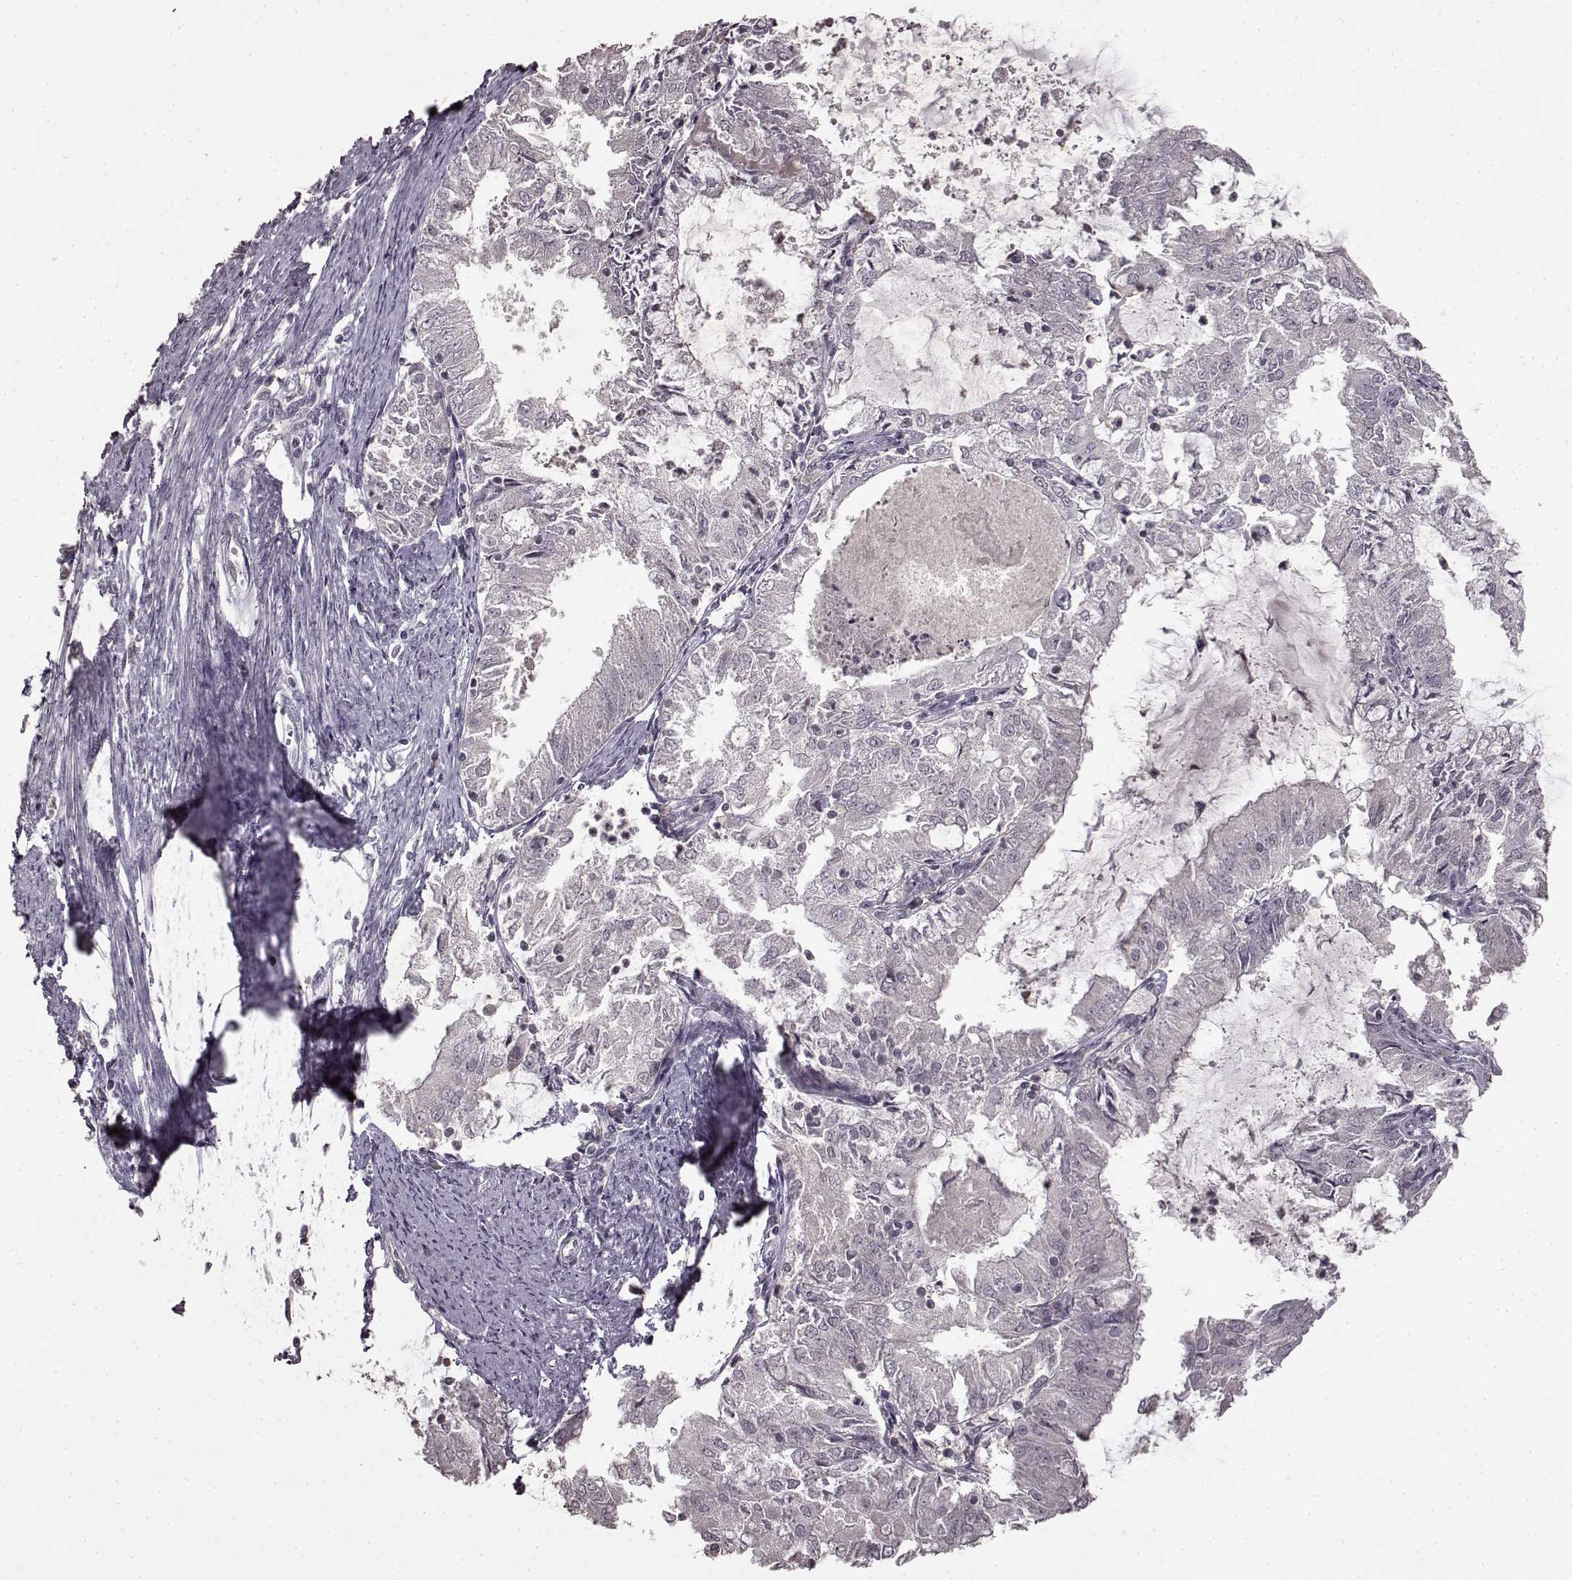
{"staining": {"intensity": "negative", "quantity": "none", "location": "none"}, "tissue": "endometrial cancer", "cell_type": "Tumor cells", "image_type": "cancer", "snomed": [{"axis": "morphology", "description": "Adenocarcinoma, NOS"}, {"axis": "topography", "description": "Endometrium"}], "caption": "Image shows no protein positivity in tumor cells of endometrial cancer (adenocarcinoma) tissue.", "gene": "LHB", "patient": {"sex": "female", "age": 57}}